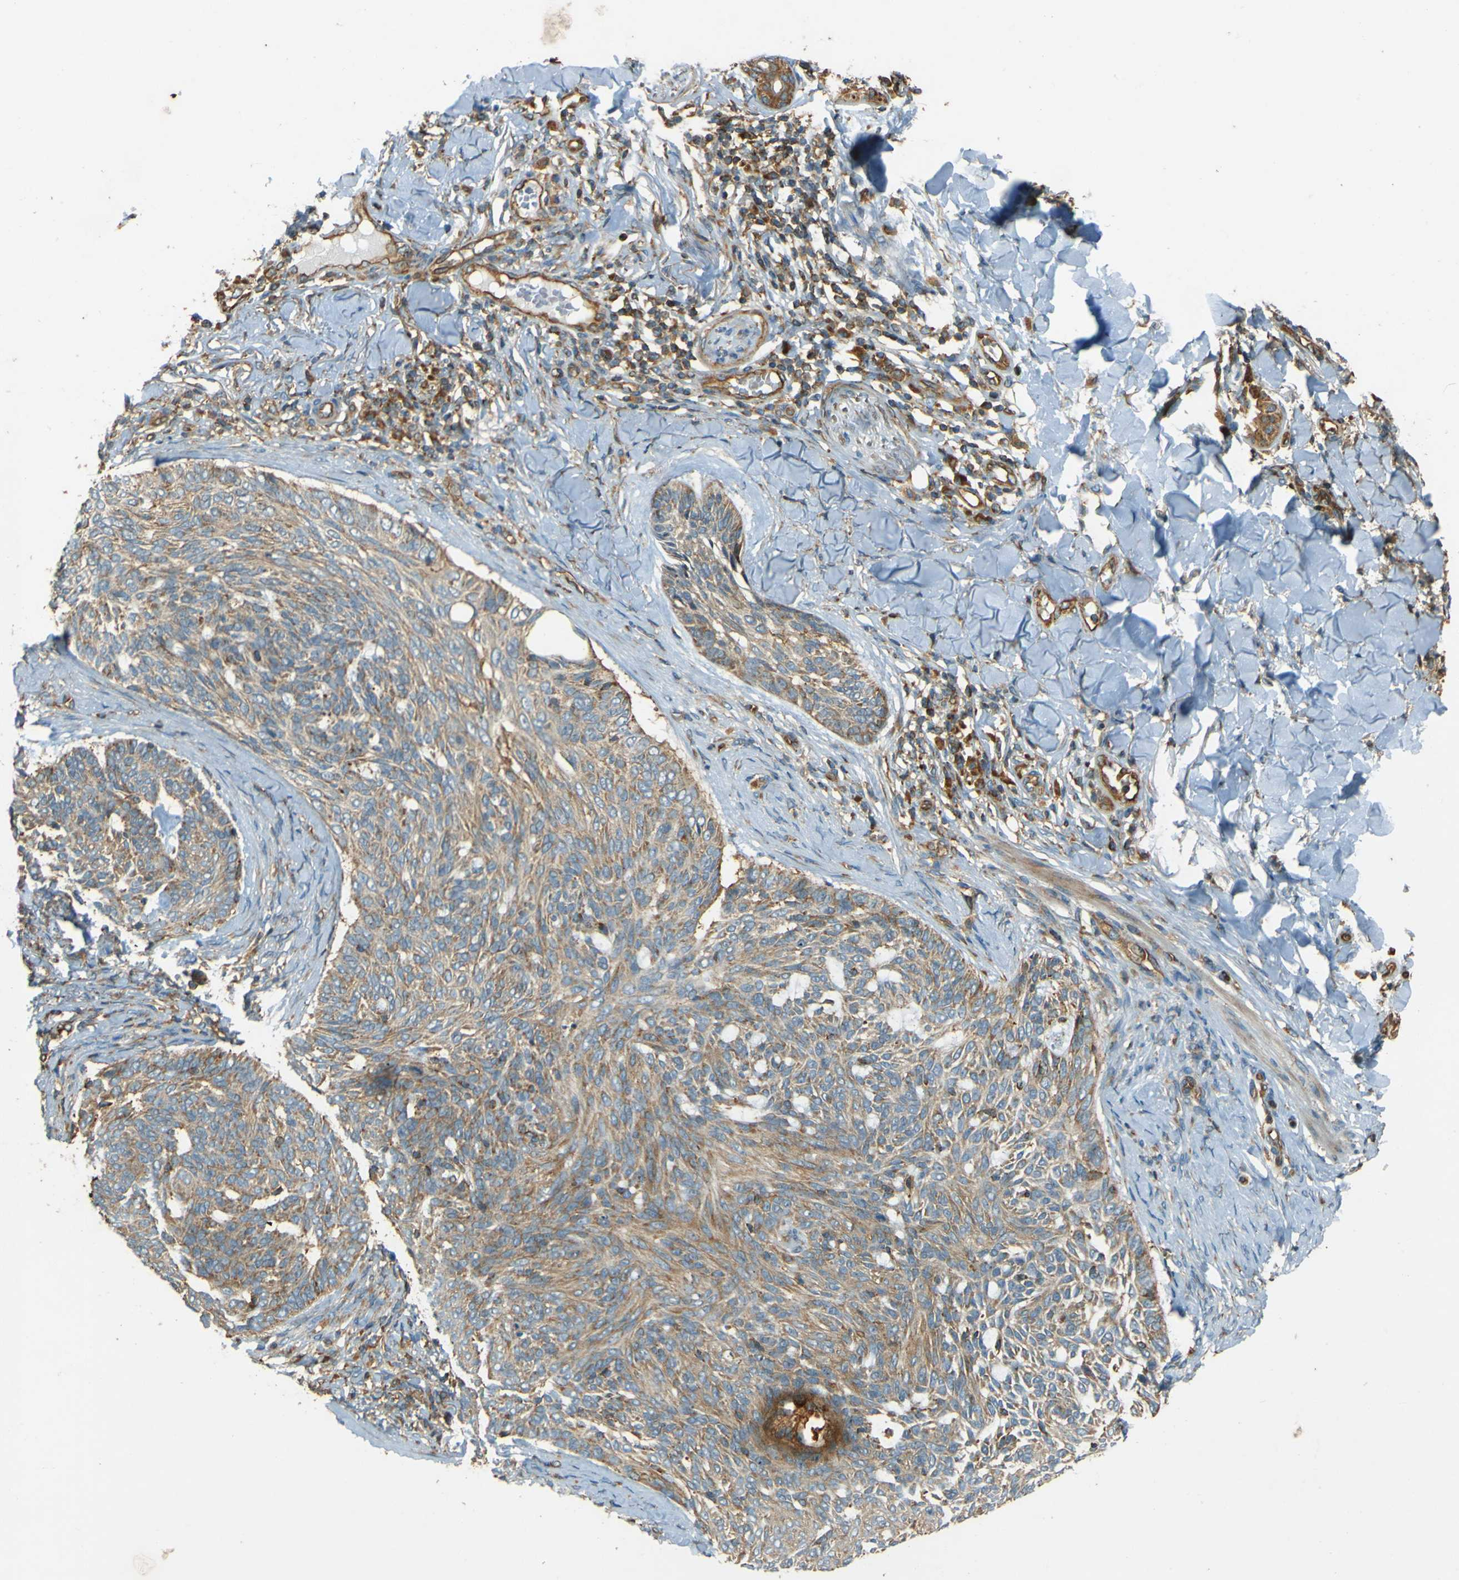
{"staining": {"intensity": "moderate", "quantity": ">75%", "location": "cytoplasmic/membranous"}, "tissue": "skin cancer", "cell_type": "Tumor cells", "image_type": "cancer", "snomed": [{"axis": "morphology", "description": "Basal cell carcinoma"}, {"axis": "topography", "description": "Skin"}], "caption": "Immunohistochemical staining of human skin basal cell carcinoma exhibits medium levels of moderate cytoplasmic/membranous protein staining in approximately >75% of tumor cells.", "gene": "DNAJC5", "patient": {"sex": "male", "age": 43}}